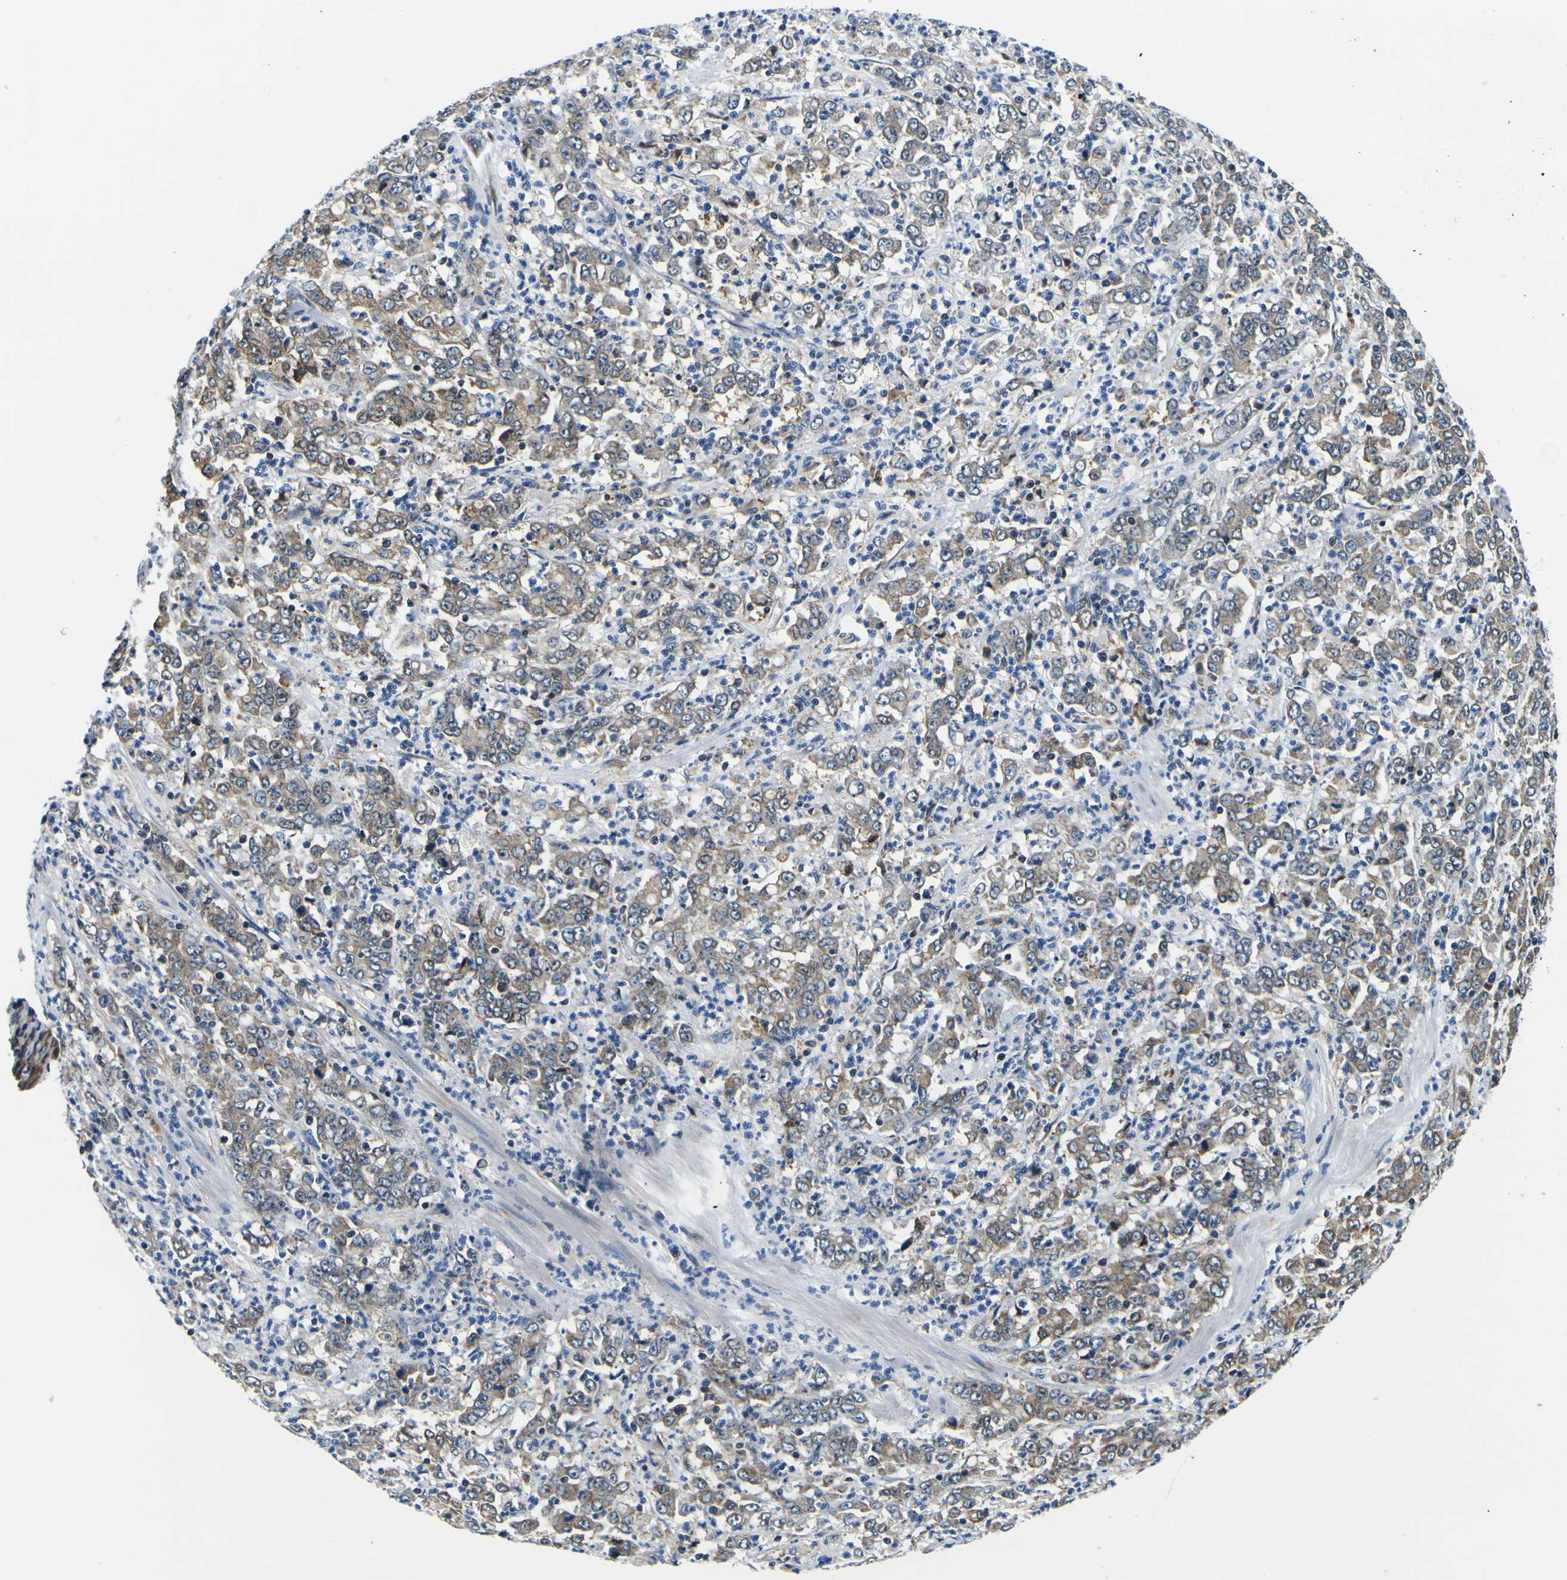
{"staining": {"intensity": "moderate", "quantity": ">75%", "location": "cytoplasmic/membranous"}, "tissue": "stomach cancer", "cell_type": "Tumor cells", "image_type": "cancer", "snomed": [{"axis": "morphology", "description": "Adenocarcinoma, NOS"}, {"axis": "topography", "description": "Stomach, lower"}], "caption": "Human stomach adenocarcinoma stained with a brown dye demonstrates moderate cytoplasmic/membranous positive expression in approximately >75% of tumor cells.", "gene": "NLRP3", "patient": {"sex": "female", "age": 71}}